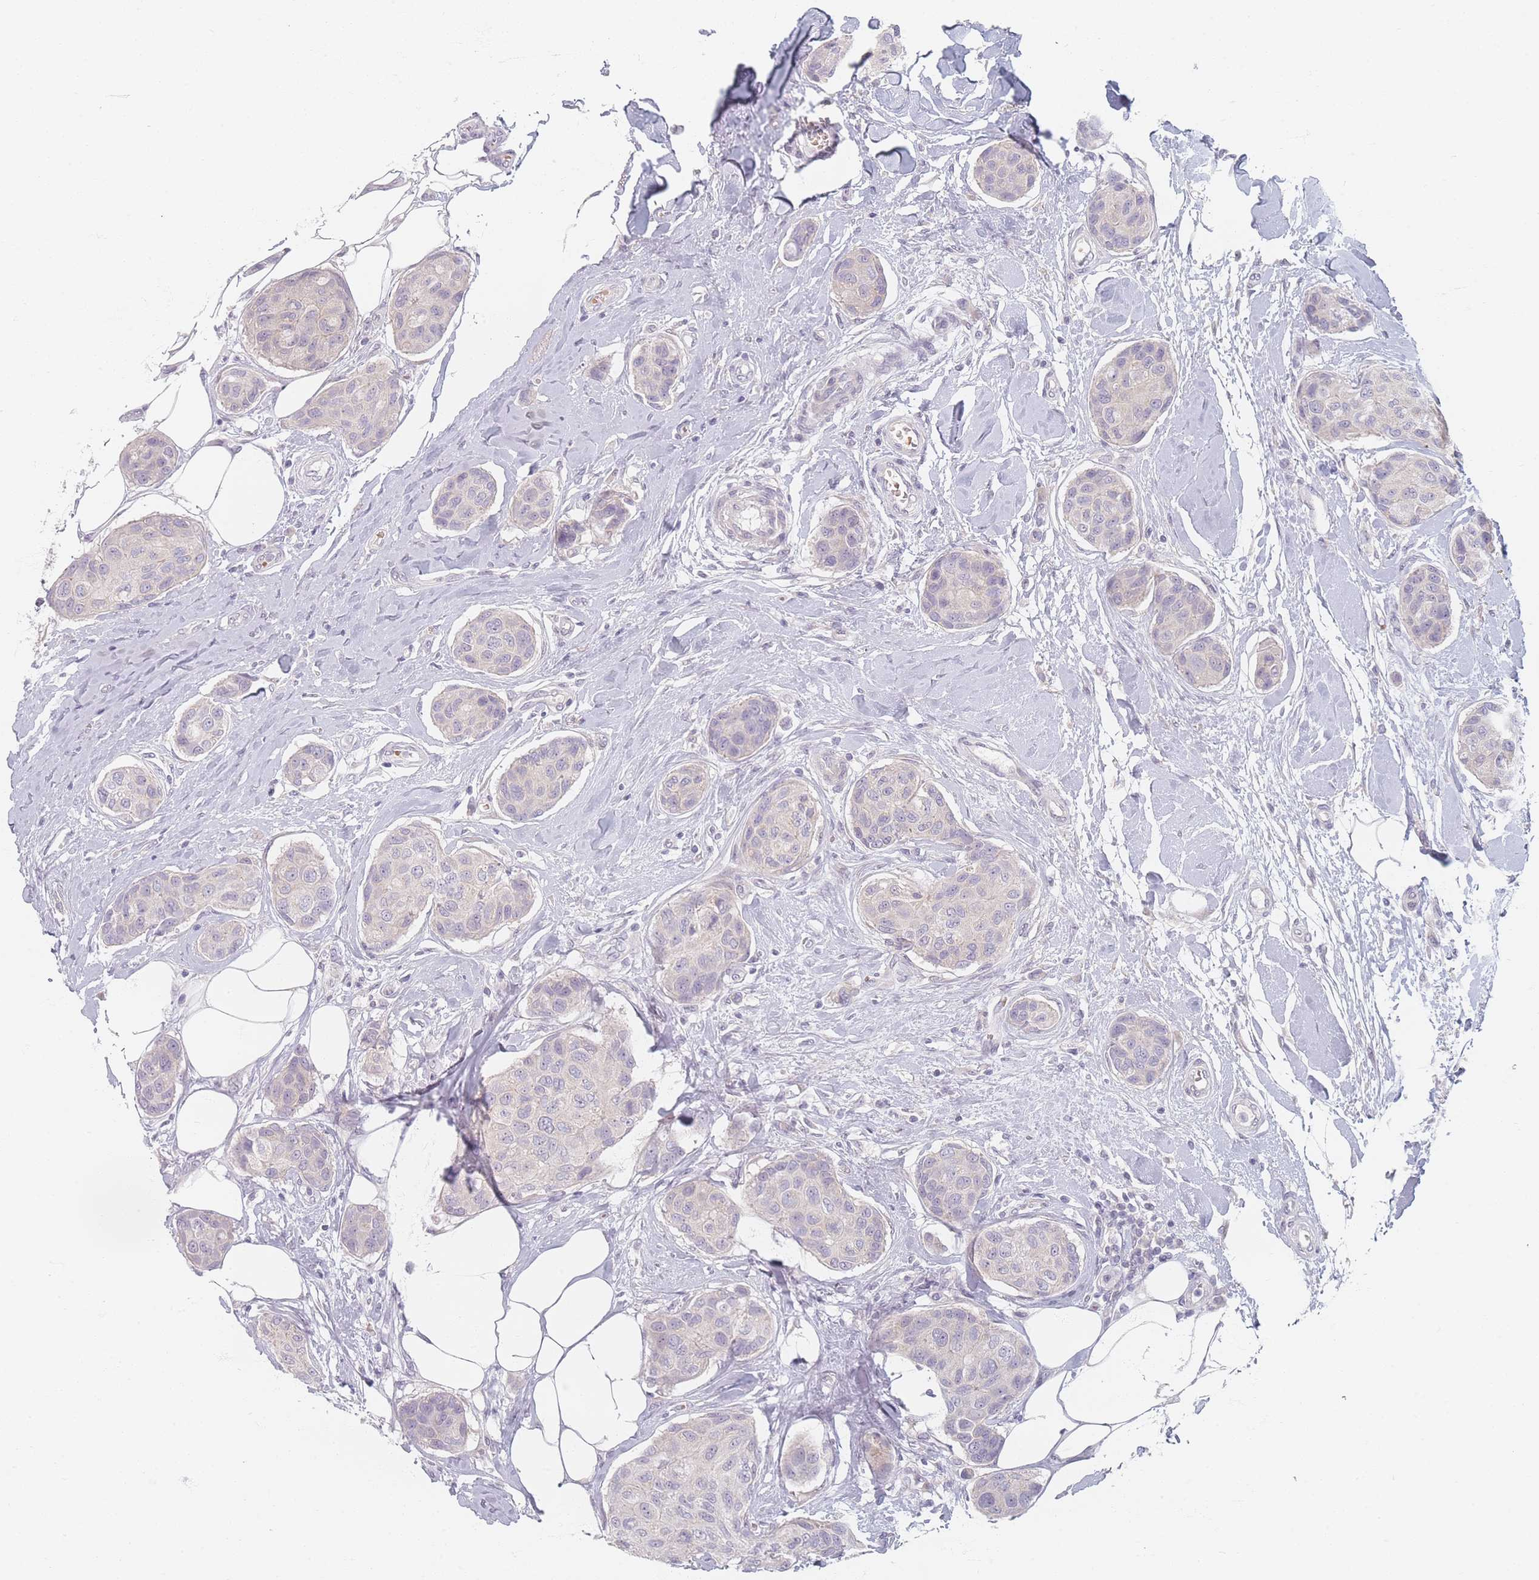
{"staining": {"intensity": "negative", "quantity": "none", "location": "none"}, "tissue": "breast cancer", "cell_type": "Tumor cells", "image_type": "cancer", "snomed": [{"axis": "morphology", "description": "Duct carcinoma"}, {"axis": "topography", "description": "Breast"}, {"axis": "topography", "description": "Lymph node"}], "caption": "The immunohistochemistry (IHC) photomicrograph has no significant staining in tumor cells of intraductal carcinoma (breast) tissue.", "gene": "TMOD1", "patient": {"sex": "female", "age": 80}}